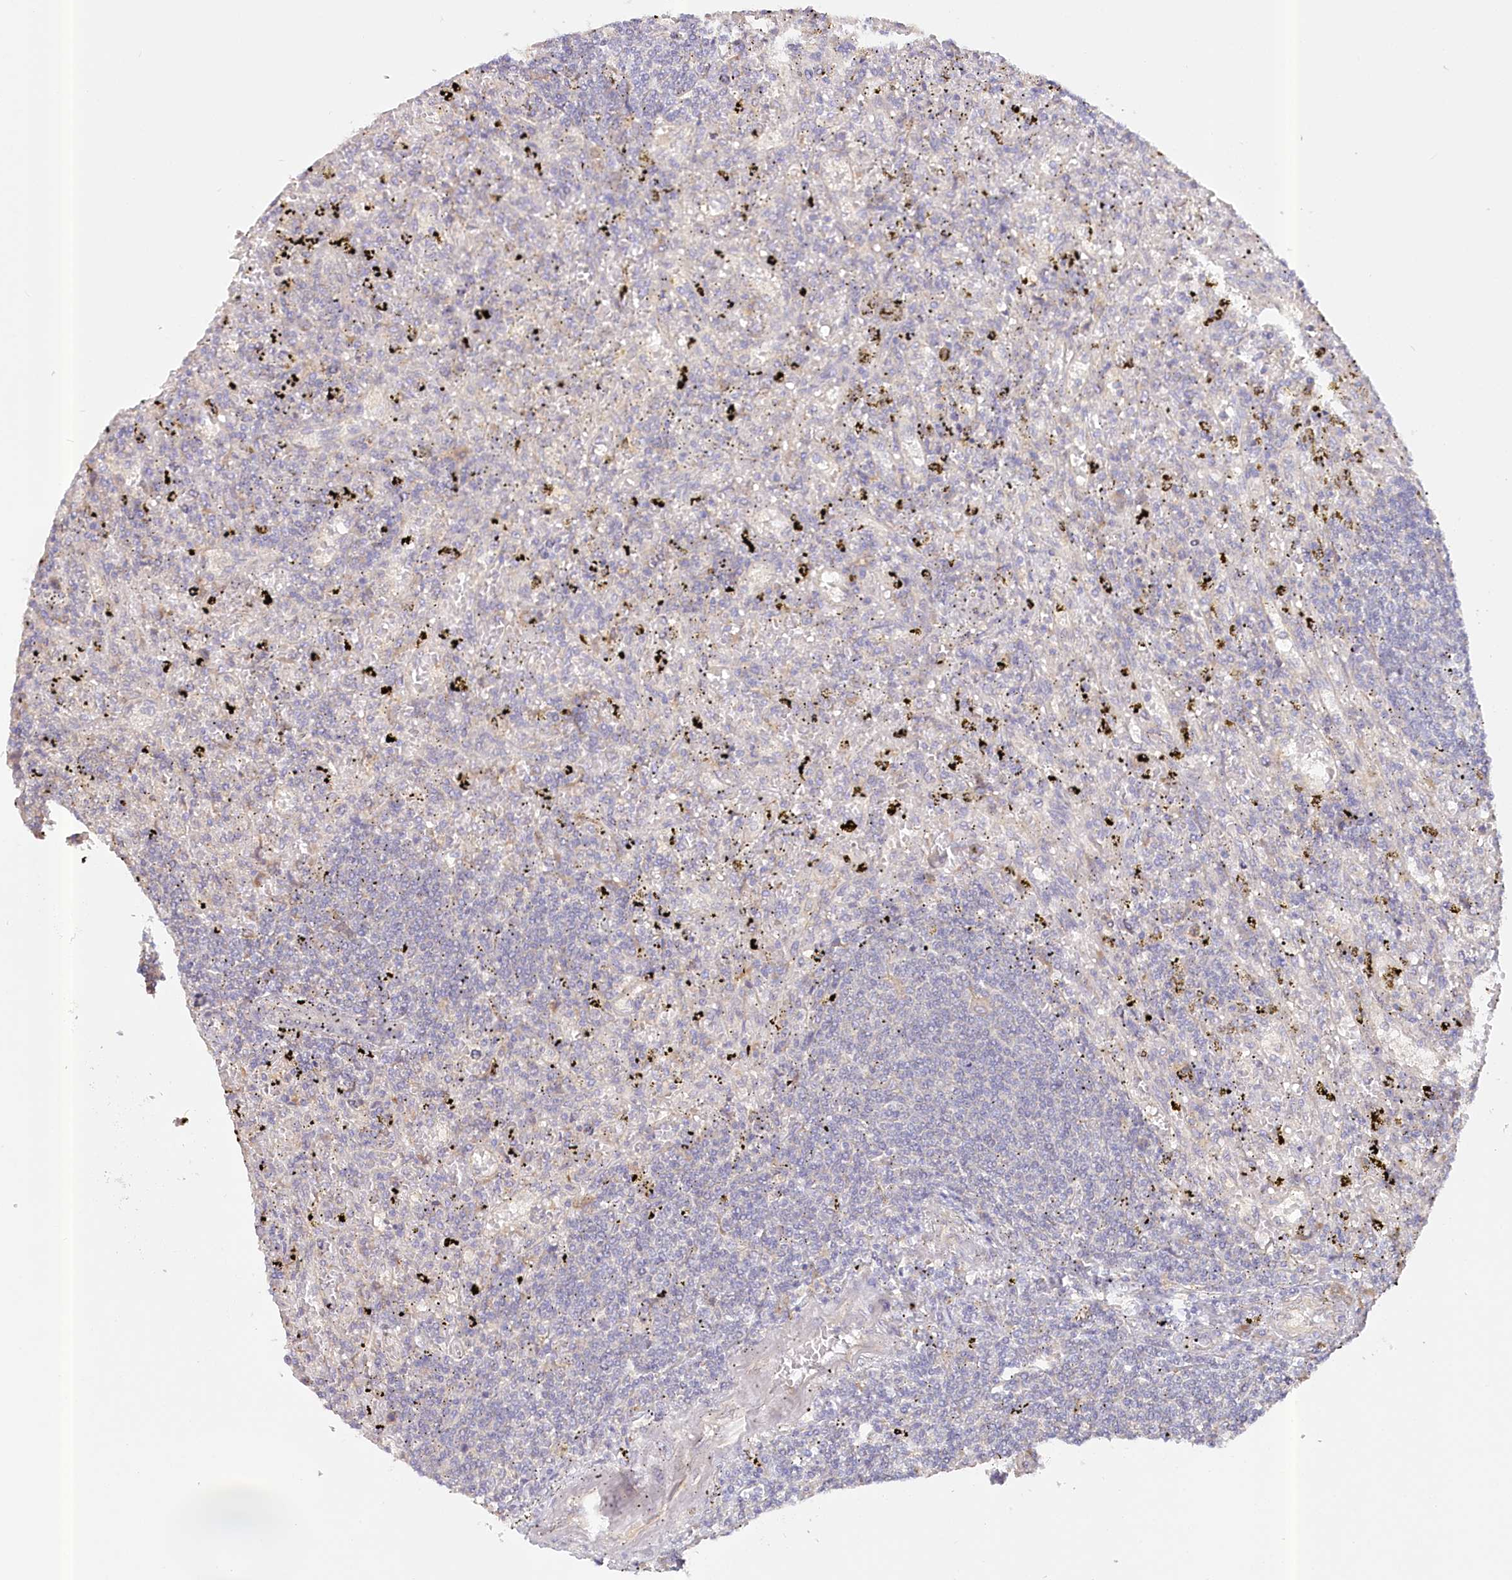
{"staining": {"intensity": "negative", "quantity": "none", "location": "none"}, "tissue": "lymphoma", "cell_type": "Tumor cells", "image_type": "cancer", "snomed": [{"axis": "morphology", "description": "Malignant lymphoma, non-Hodgkin's type, Low grade"}, {"axis": "topography", "description": "Spleen"}], "caption": "A micrograph of lymphoma stained for a protein shows no brown staining in tumor cells.", "gene": "PAIP2", "patient": {"sex": "male", "age": 76}}